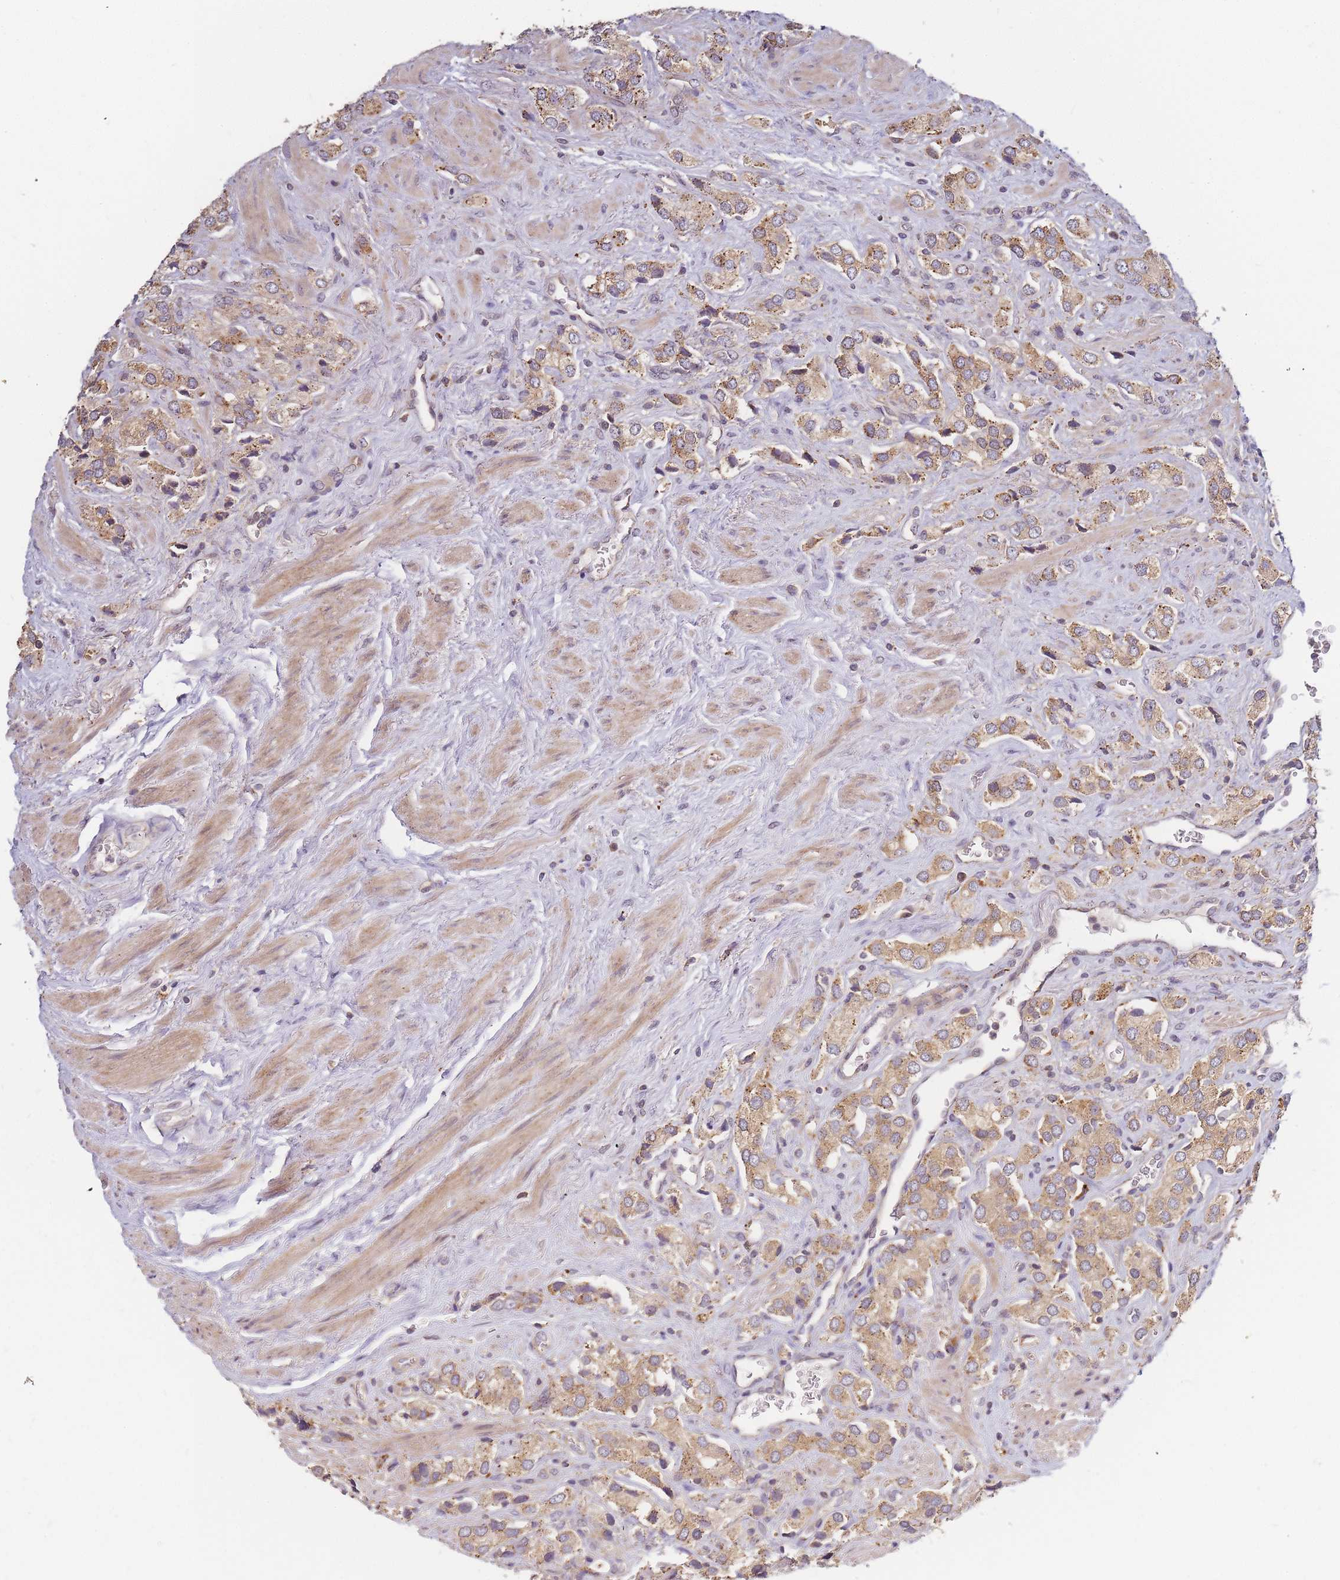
{"staining": {"intensity": "weak", "quantity": ">75%", "location": "cytoplasmic/membranous"}, "tissue": "prostate cancer", "cell_type": "Tumor cells", "image_type": "cancer", "snomed": [{"axis": "morphology", "description": "Adenocarcinoma, High grade"}, {"axis": "topography", "description": "Prostate and seminal vesicle, NOS"}], "caption": "Immunohistochemical staining of prostate high-grade adenocarcinoma demonstrates low levels of weak cytoplasmic/membranous protein expression in about >75% of tumor cells.", "gene": "ATG5", "patient": {"sex": "male", "age": 64}}